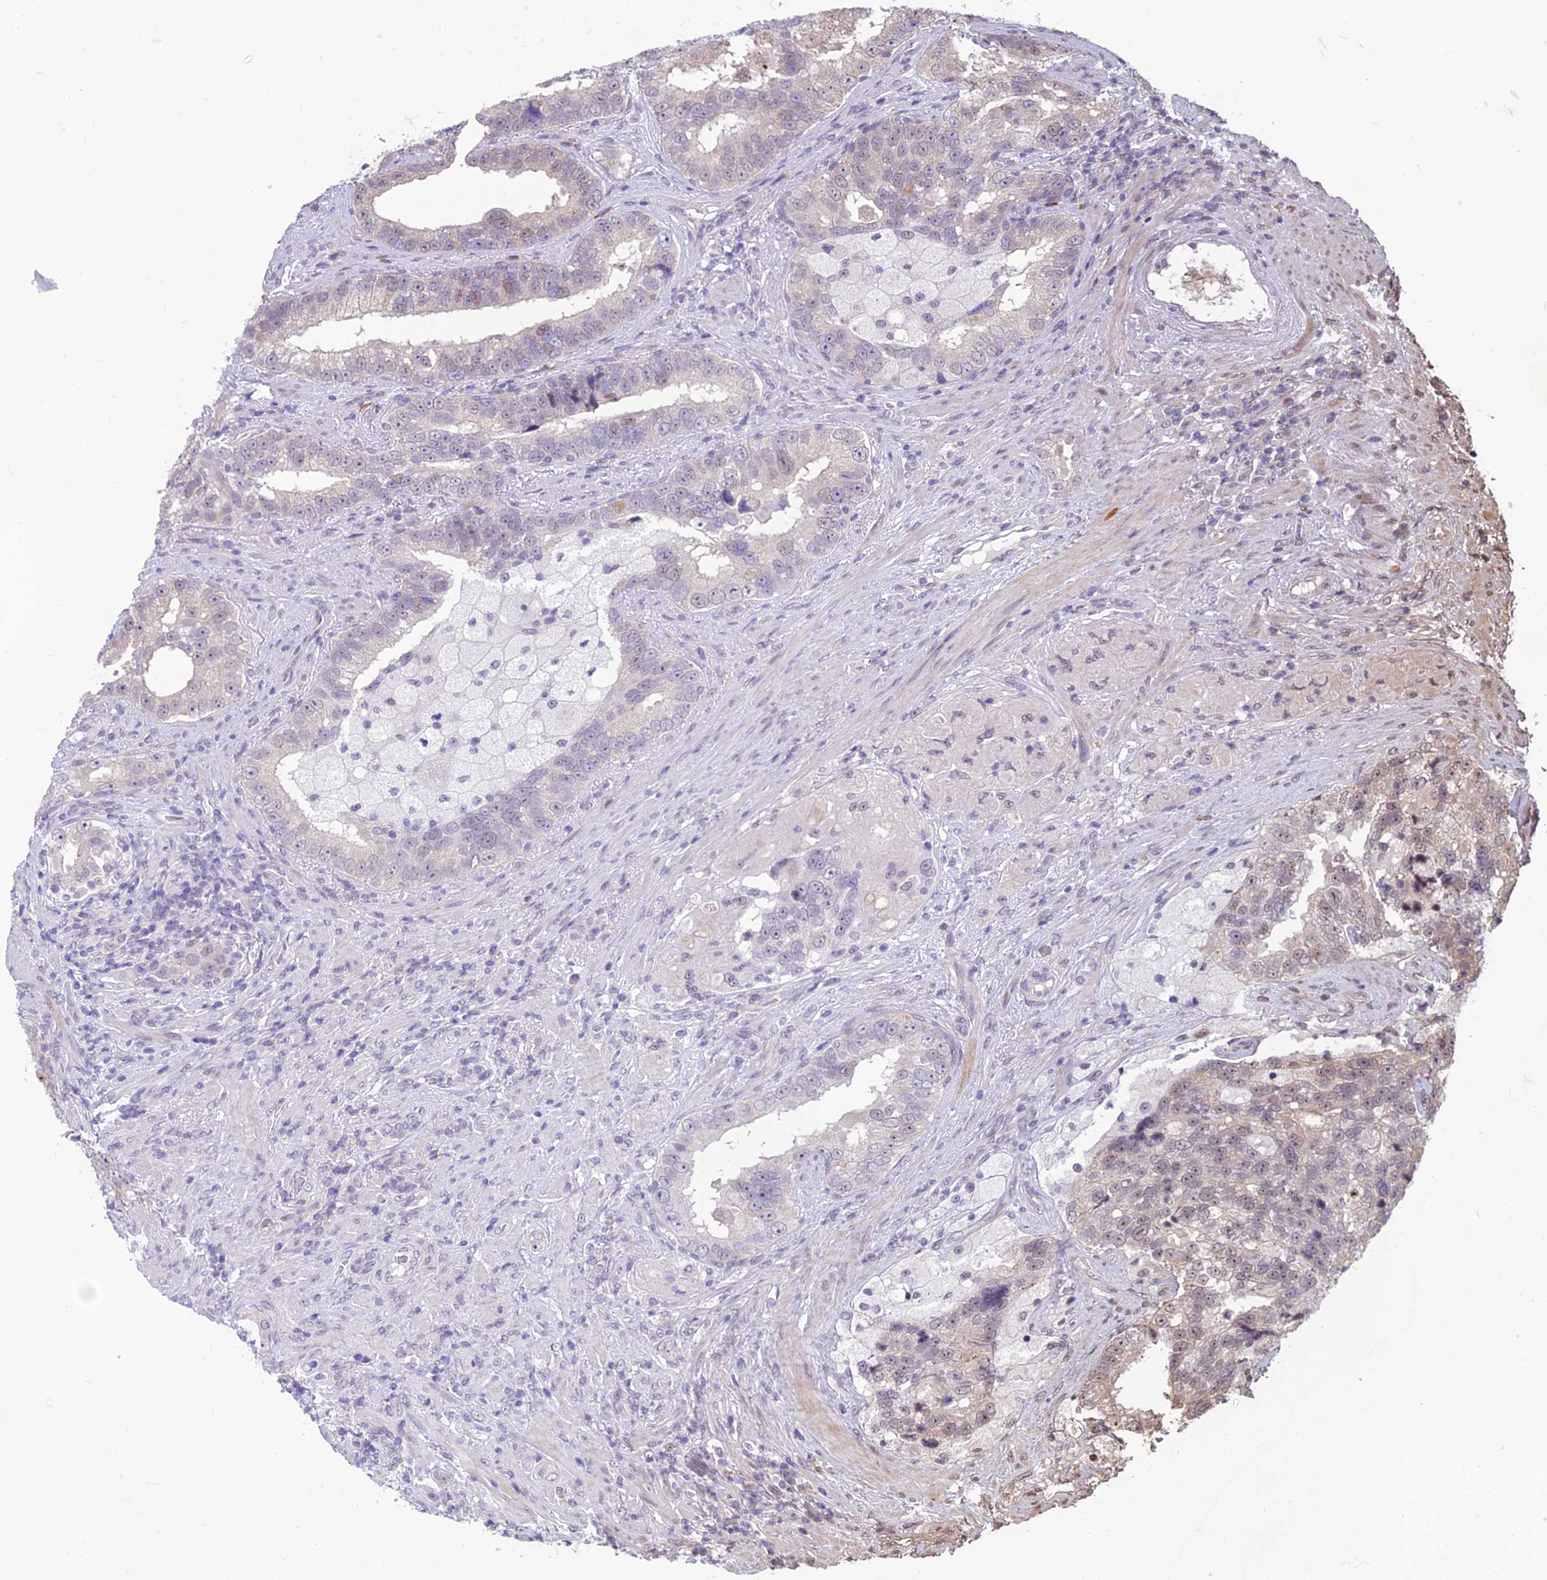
{"staining": {"intensity": "weak", "quantity": "<25%", "location": "nuclear"}, "tissue": "prostate cancer", "cell_type": "Tumor cells", "image_type": "cancer", "snomed": [{"axis": "morphology", "description": "Adenocarcinoma, High grade"}, {"axis": "topography", "description": "Prostate"}], "caption": "Immunohistochemical staining of human prostate cancer (high-grade adenocarcinoma) reveals no significant staining in tumor cells.", "gene": "FBRS", "patient": {"sex": "male", "age": 70}}